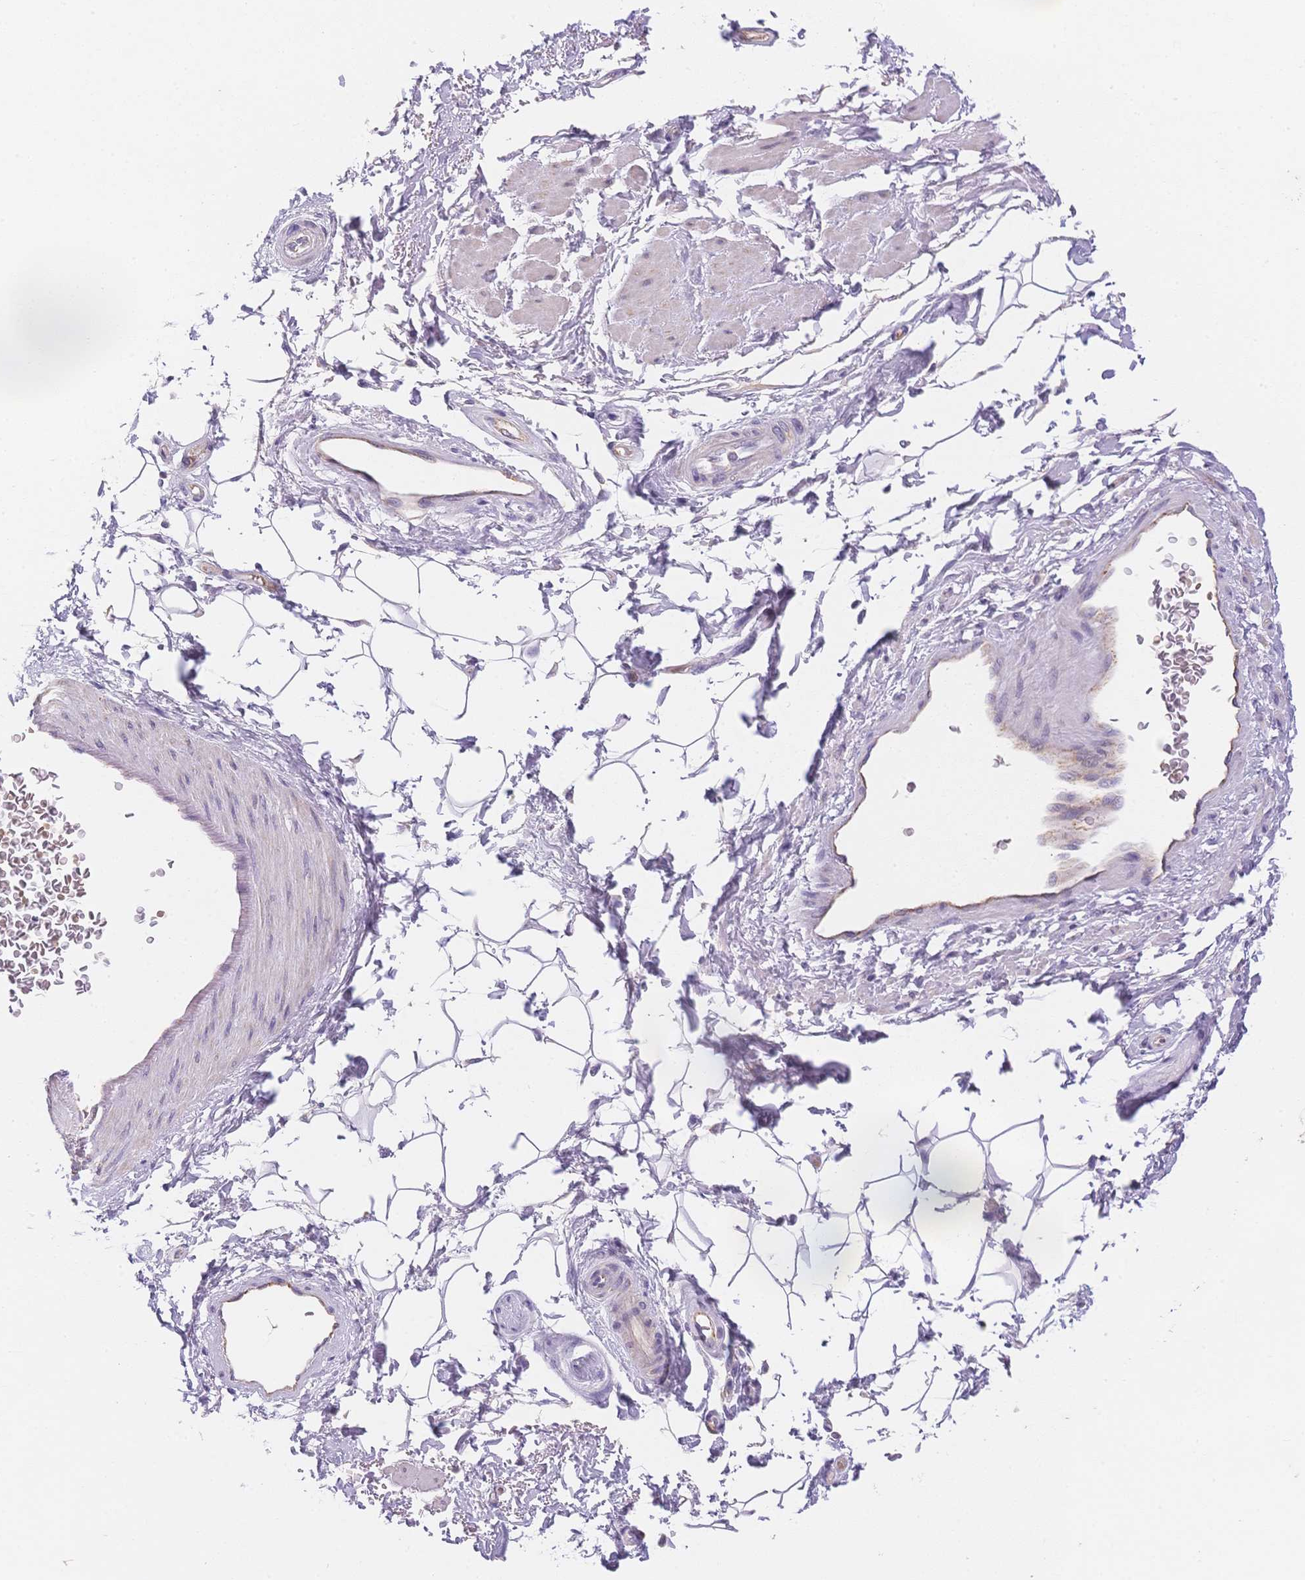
{"staining": {"intensity": "negative", "quantity": "none", "location": "none"}, "tissue": "adipose tissue", "cell_type": "Adipocytes", "image_type": "normal", "snomed": [{"axis": "morphology", "description": "Normal tissue, NOS"}, {"axis": "topography", "description": "Anal"}, {"axis": "topography", "description": "Peripheral nerve tissue"}], "caption": "Adipocytes show no significant protein positivity in normal adipose tissue. The staining was performed using DAB (3,3'-diaminobenzidine) to visualize the protein expression in brown, while the nuclei were stained in blue with hematoxylin (Magnification: 20x).", "gene": "SMYD1", "patient": {"sex": "male", "age": 51}}